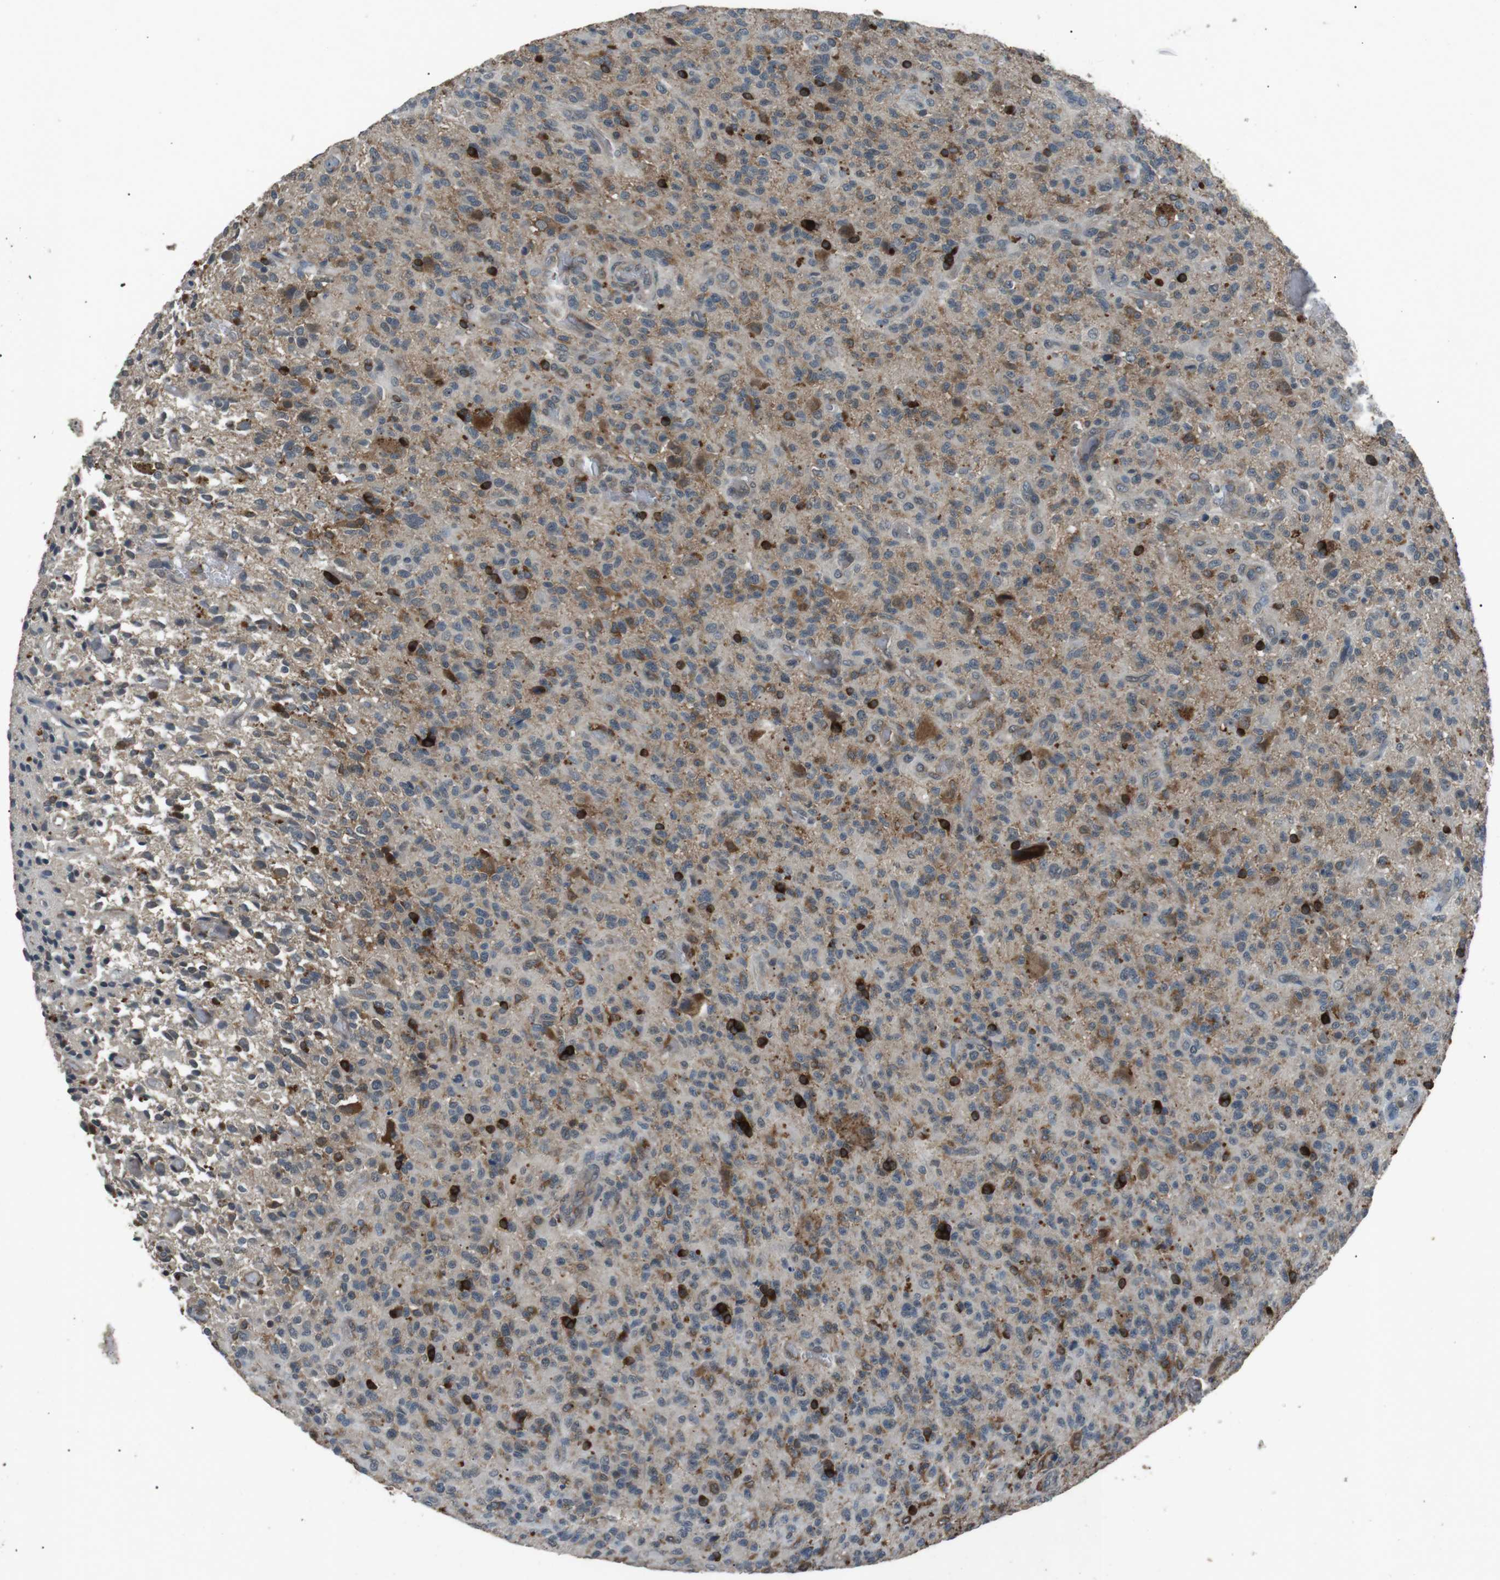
{"staining": {"intensity": "moderate", "quantity": "25%-75%", "location": "cytoplasmic/membranous"}, "tissue": "glioma", "cell_type": "Tumor cells", "image_type": "cancer", "snomed": [{"axis": "morphology", "description": "Glioma, malignant, High grade"}, {"axis": "topography", "description": "Brain"}], "caption": "The micrograph shows staining of high-grade glioma (malignant), revealing moderate cytoplasmic/membranous protein expression (brown color) within tumor cells.", "gene": "NEK7", "patient": {"sex": "male", "age": 71}}